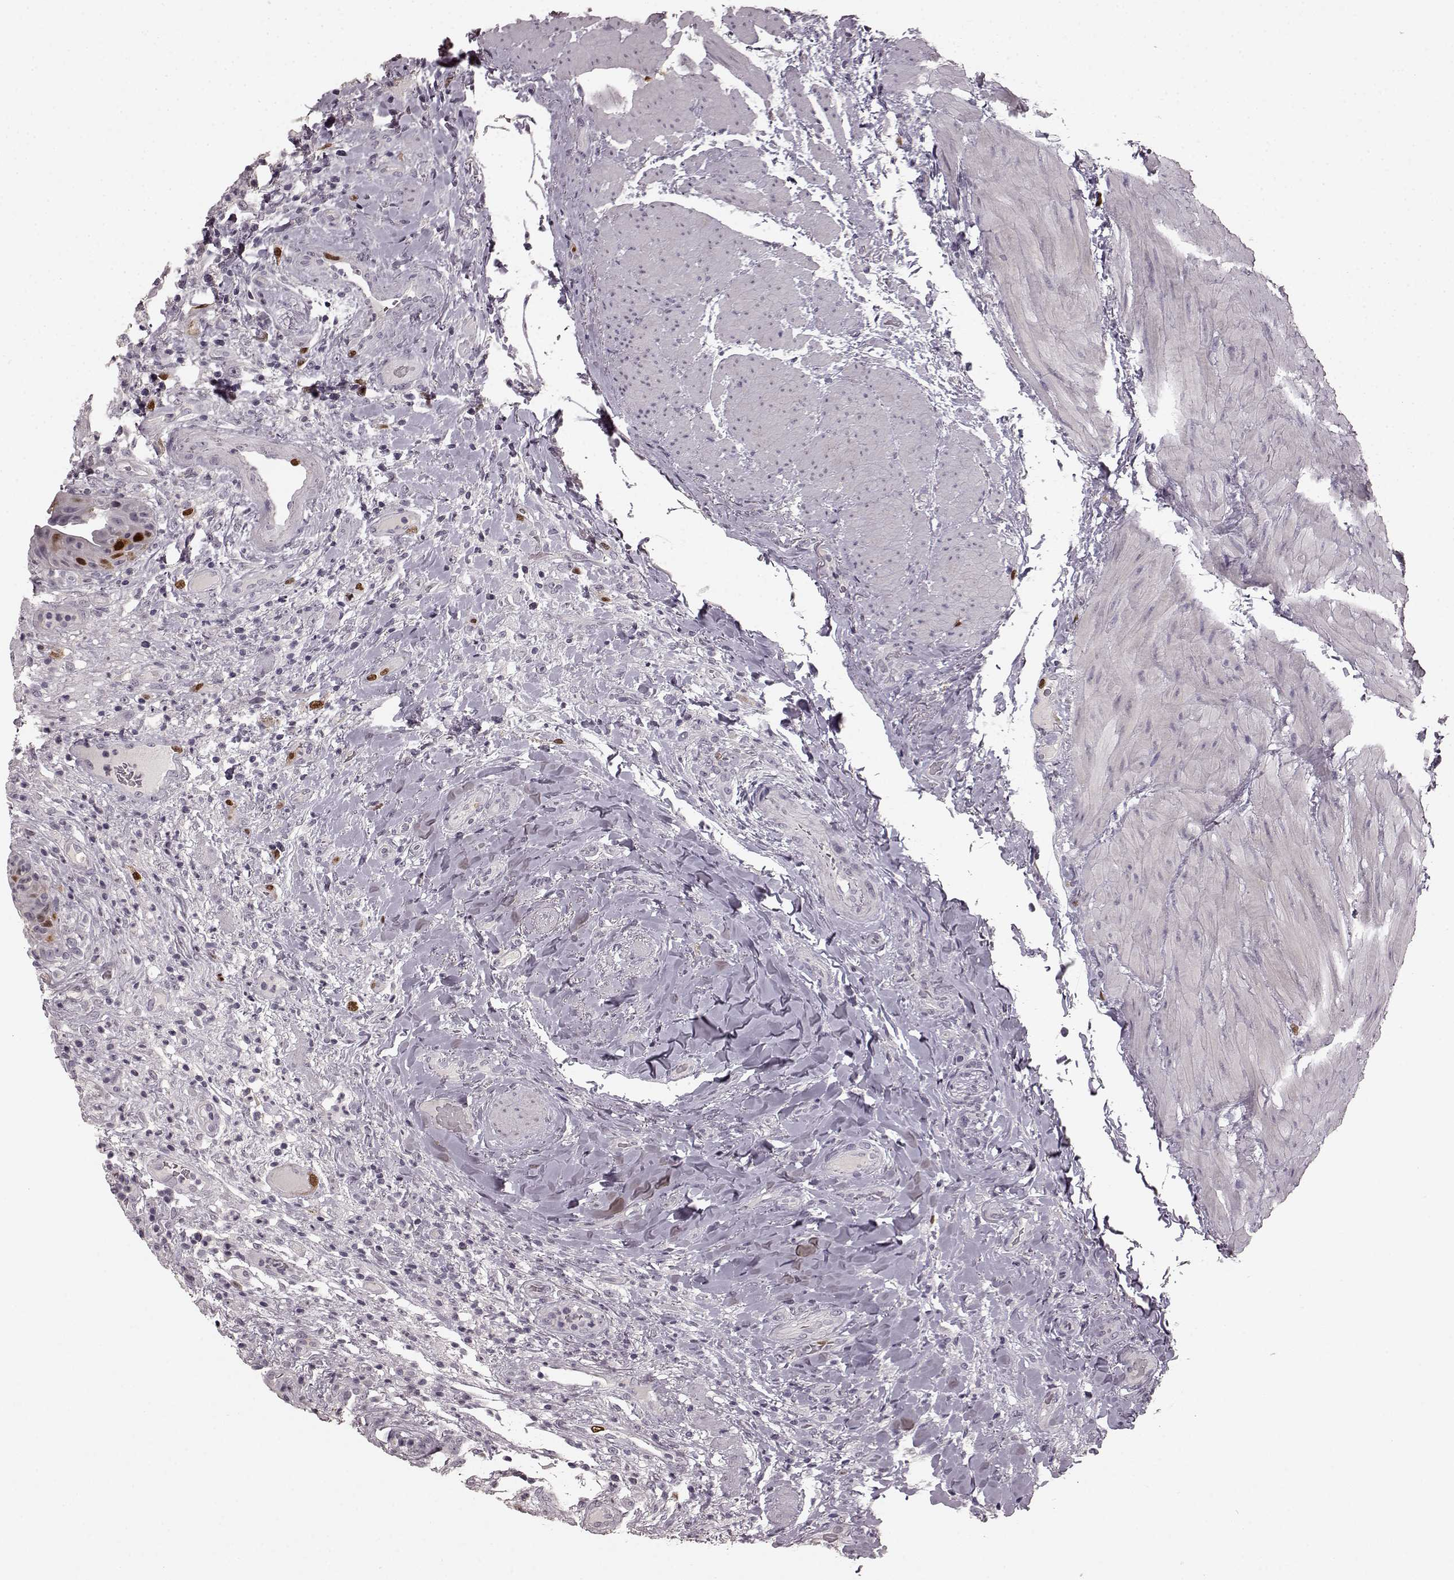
{"staining": {"intensity": "strong", "quantity": "<25%", "location": "nuclear"}, "tissue": "urinary bladder", "cell_type": "Urothelial cells", "image_type": "normal", "snomed": [{"axis": "morphology", "description": "Normal tissue, NOS"}, {"axis": "topography", "description": "Urinary bladder"}], "caption": "Urothelial cells exhibit medium levels of strong nuclear positivity in approximately <25% of cells in benign human urinary bladder. Nuclei are stained in blue.", "gene": "CCNA2", "patient": {"sex": "male", "age": 66}}